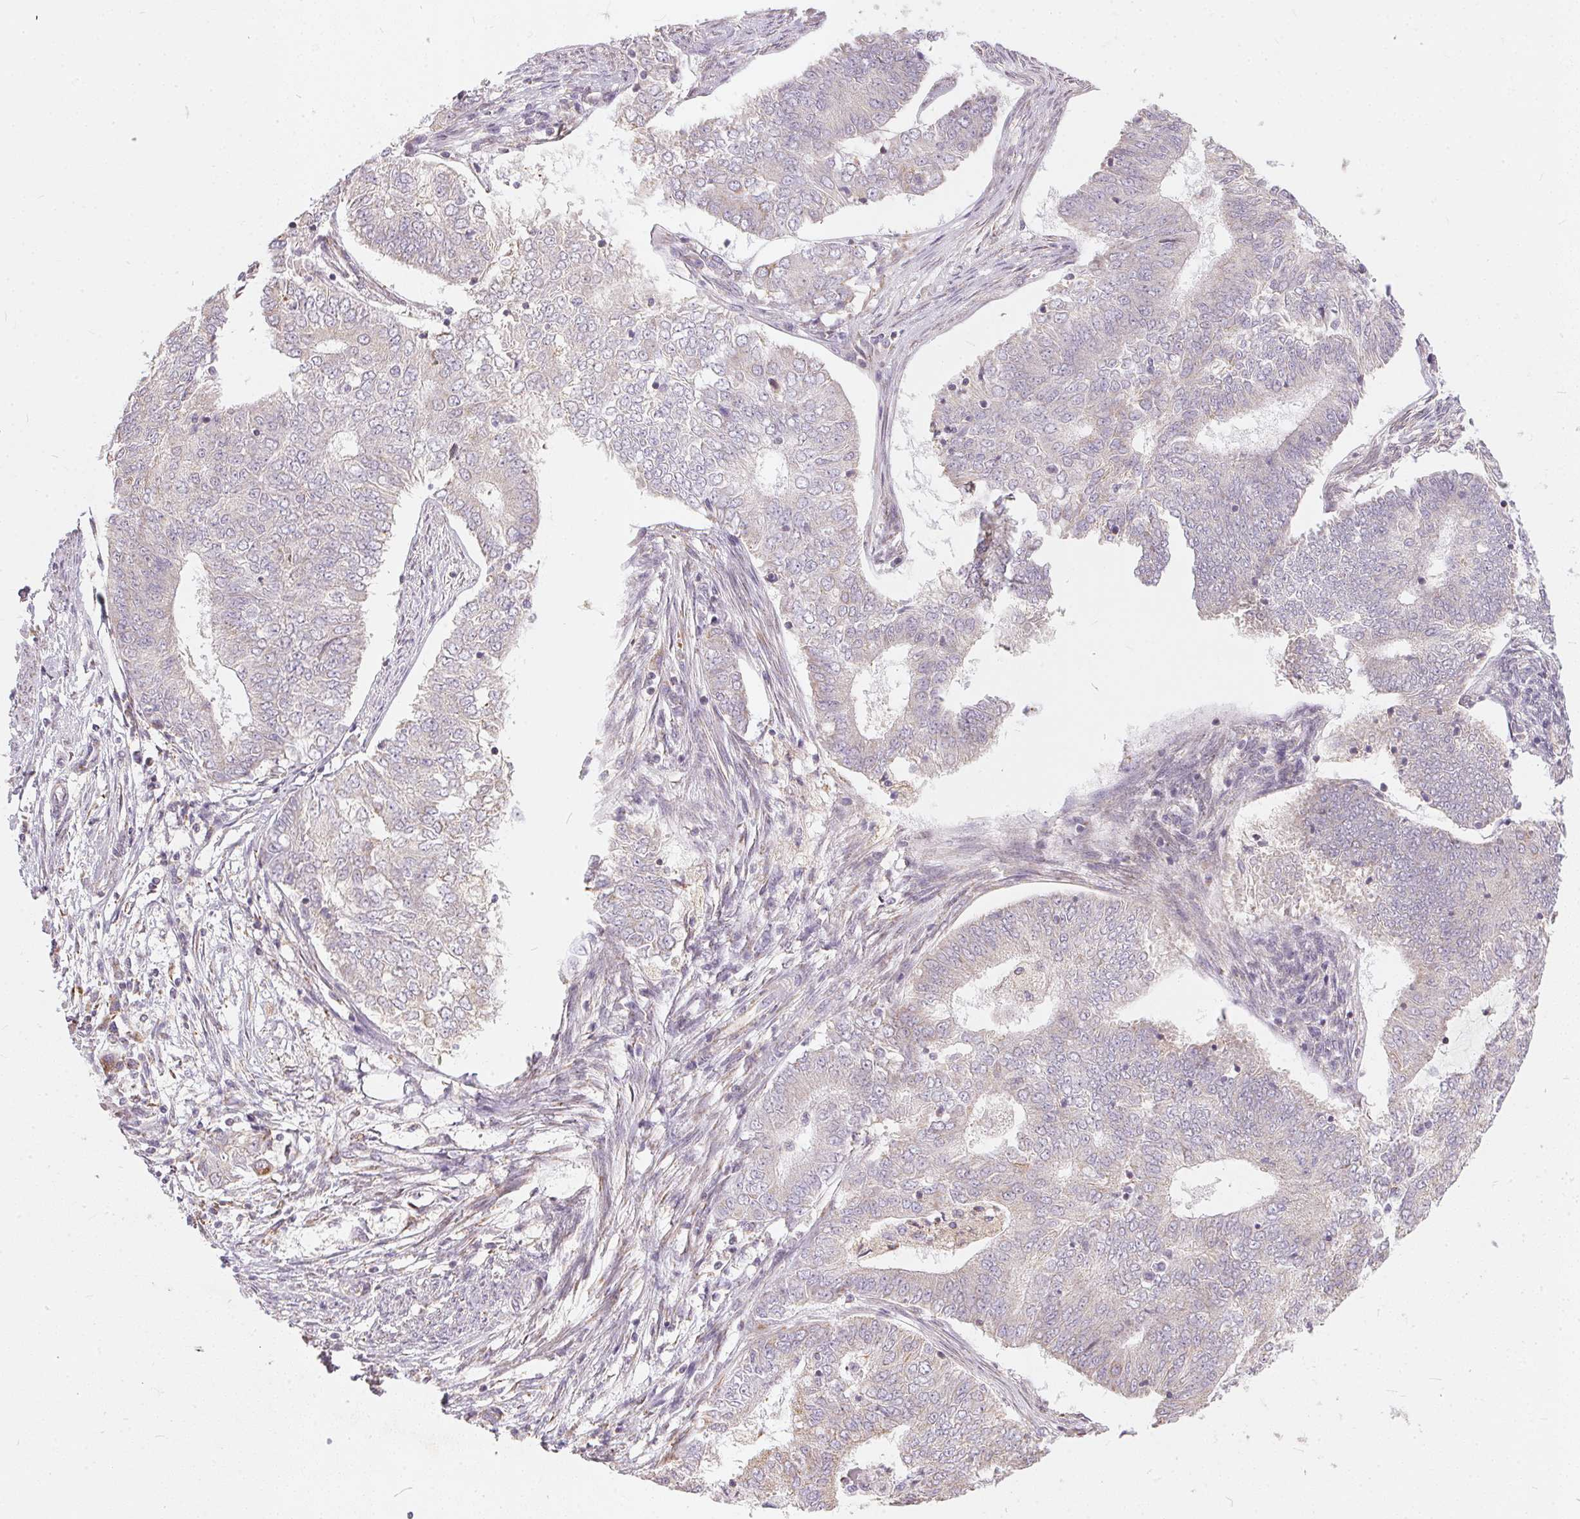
{"staining": {"intensity": "negative", "quantity": "none", "location": "none"}, "tissue": "endometrial cancer", "cell_type": "Tumor cells", "image_type": "cancer", "snomed": [{"axis": "morphology", "description": "Adenocarcinoma, NOS"}, {"axis": "topography", "description": "Endometrium"}], "caption": "Immunohistochemistry (IHC) of endometrial cancer (adenocarcinoma) displays no staining in tumor cells.", "gene": "VWA5B2", "patient": {"sex": "female", "age": 62}}